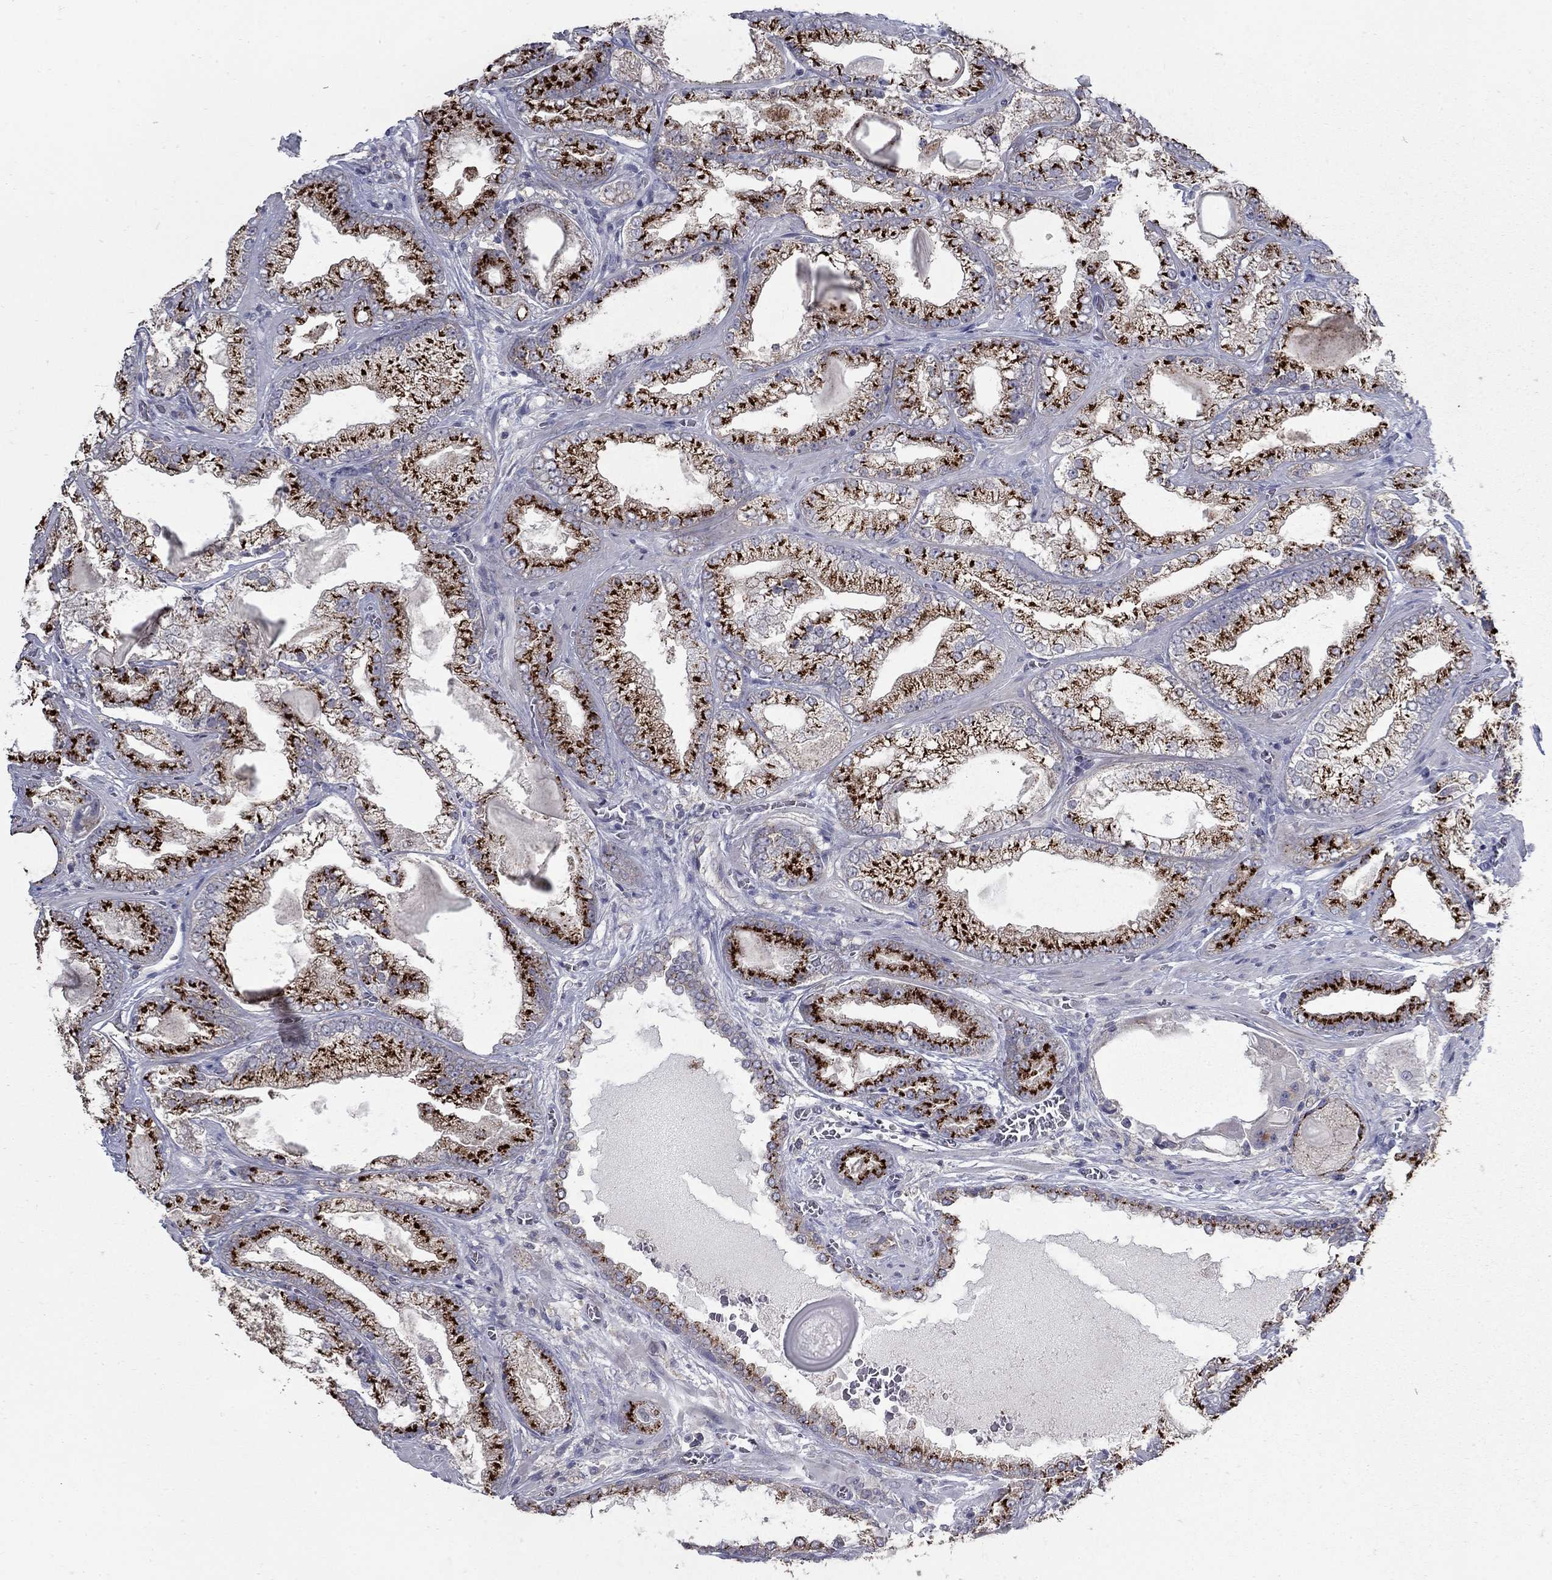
{"staining": {"intensity": "strong", "quantity": ">75%", "location": "cytoplasmic/membranous"}, "tissue": "prostate cancer", "cell_type": "Tumor cells", "image_type": "cancer", "snomed": [{"axis": "morphology", "description": "Adenocarcinoma, Low grade"}, {"axis": "topography", "description": "Prostate"}], "caption": "IHC (DAB) staining of human prostate low-grade adenocarcinoma shows strong cytoplasmic/membranous protein positivity in approximately >75% of tumor cells.", "gene": "KIAA0319L", "patient": {"sex": "male", "age": 57}}